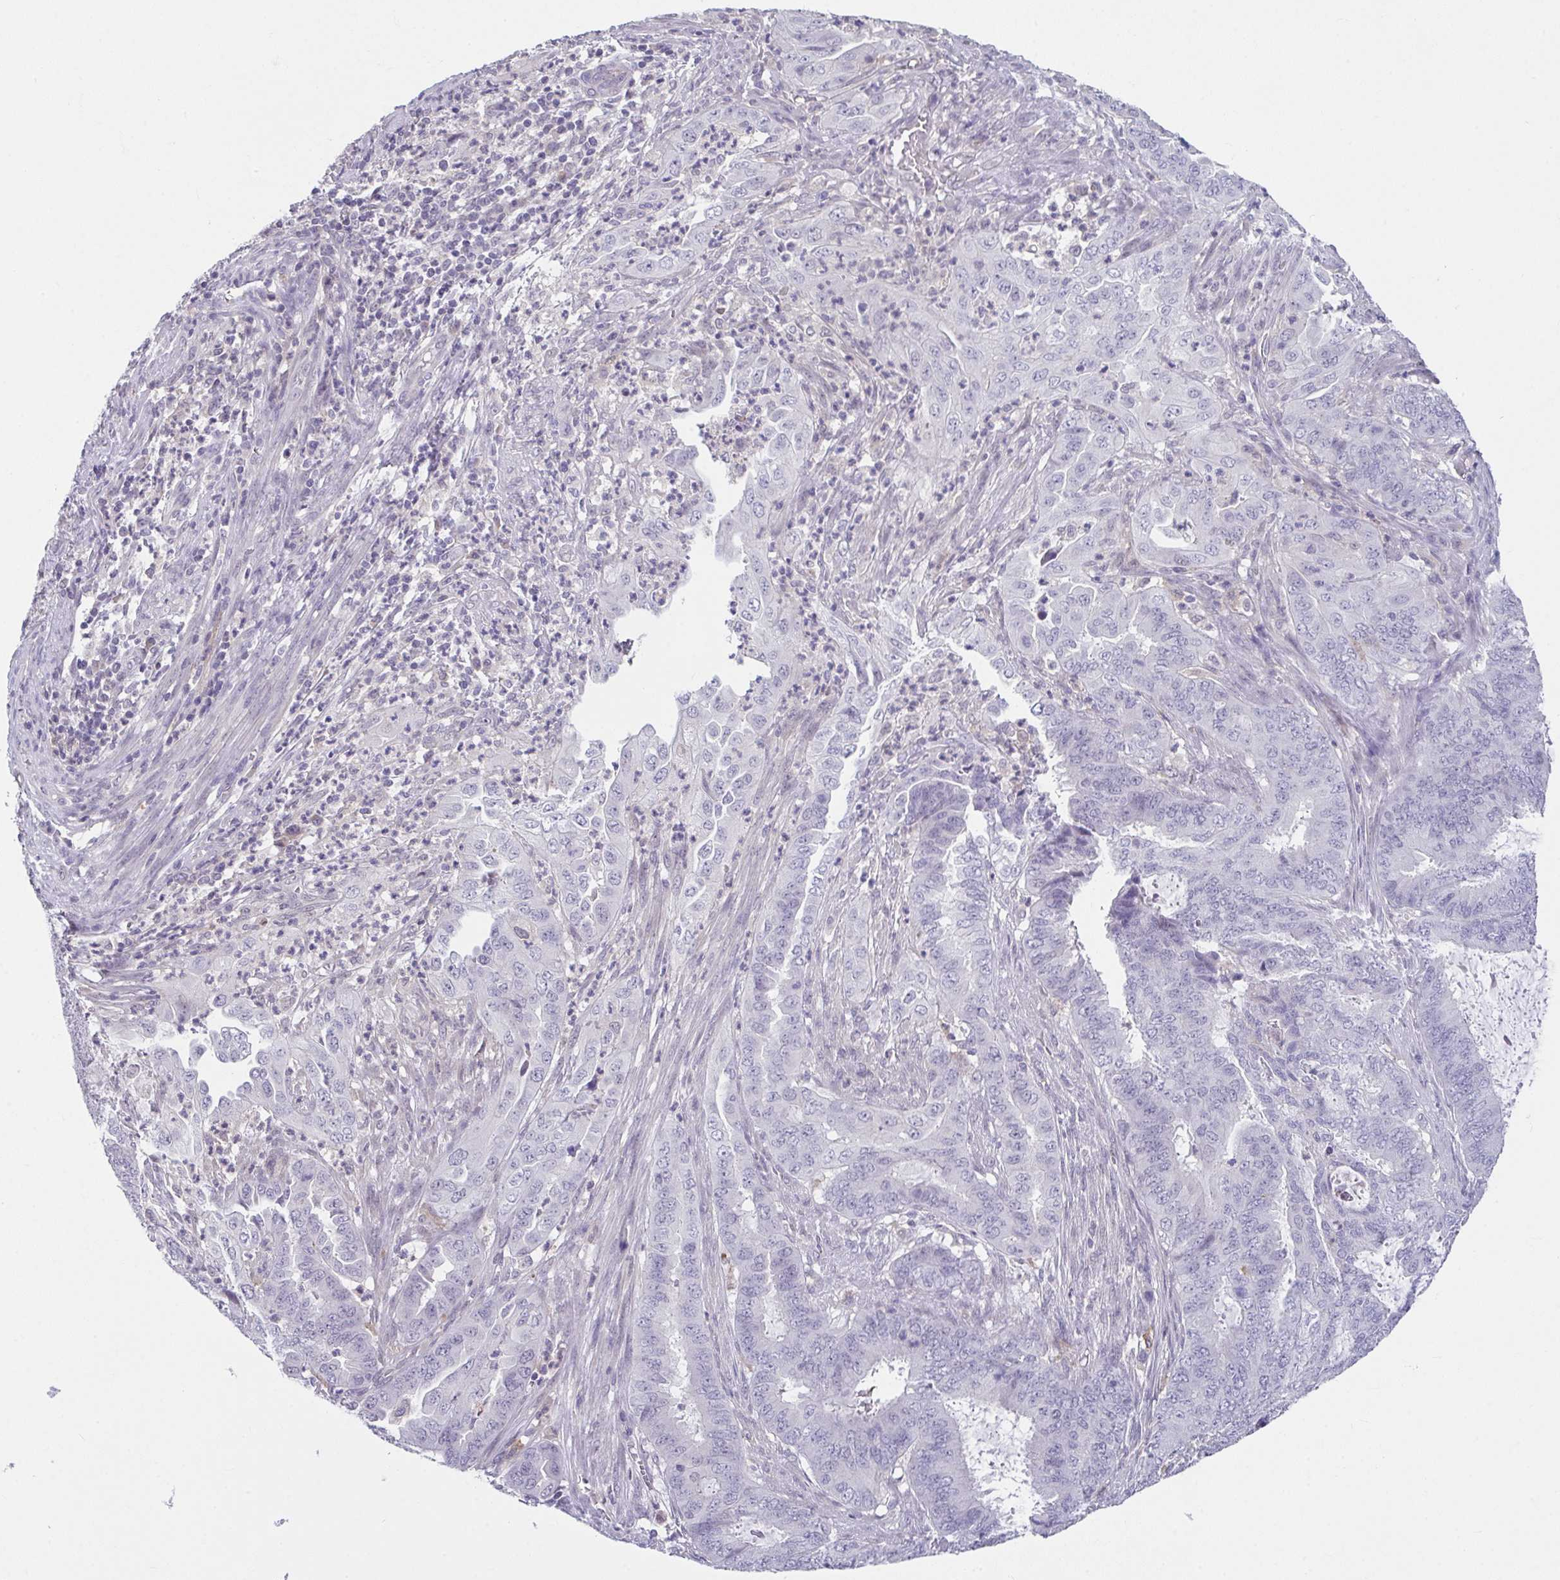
{"staining": {"intensity": "negative", "quantity": "none", "location": "none"}, "tissue": "endometrial cancer", "cell_type": "Tumor cells", "image_type": "cancer", "snomed": [{"axis": "morphology", "description": "Adenocarcinoma, NOS"}, {"axis": "topography", "description": "Endometrium"}], "caption": "A high-resolution photomicrograph shows immunohistochemistry (IHC) staining of endometrial cancer, which exhibits no significant staining in tumor cells. (DAB (3,3'-diaminobenzidine) IHC with hematoxylin counter stain).", "gene": "GLTPD2", "patient": {"sex": "female", "age": 51}}